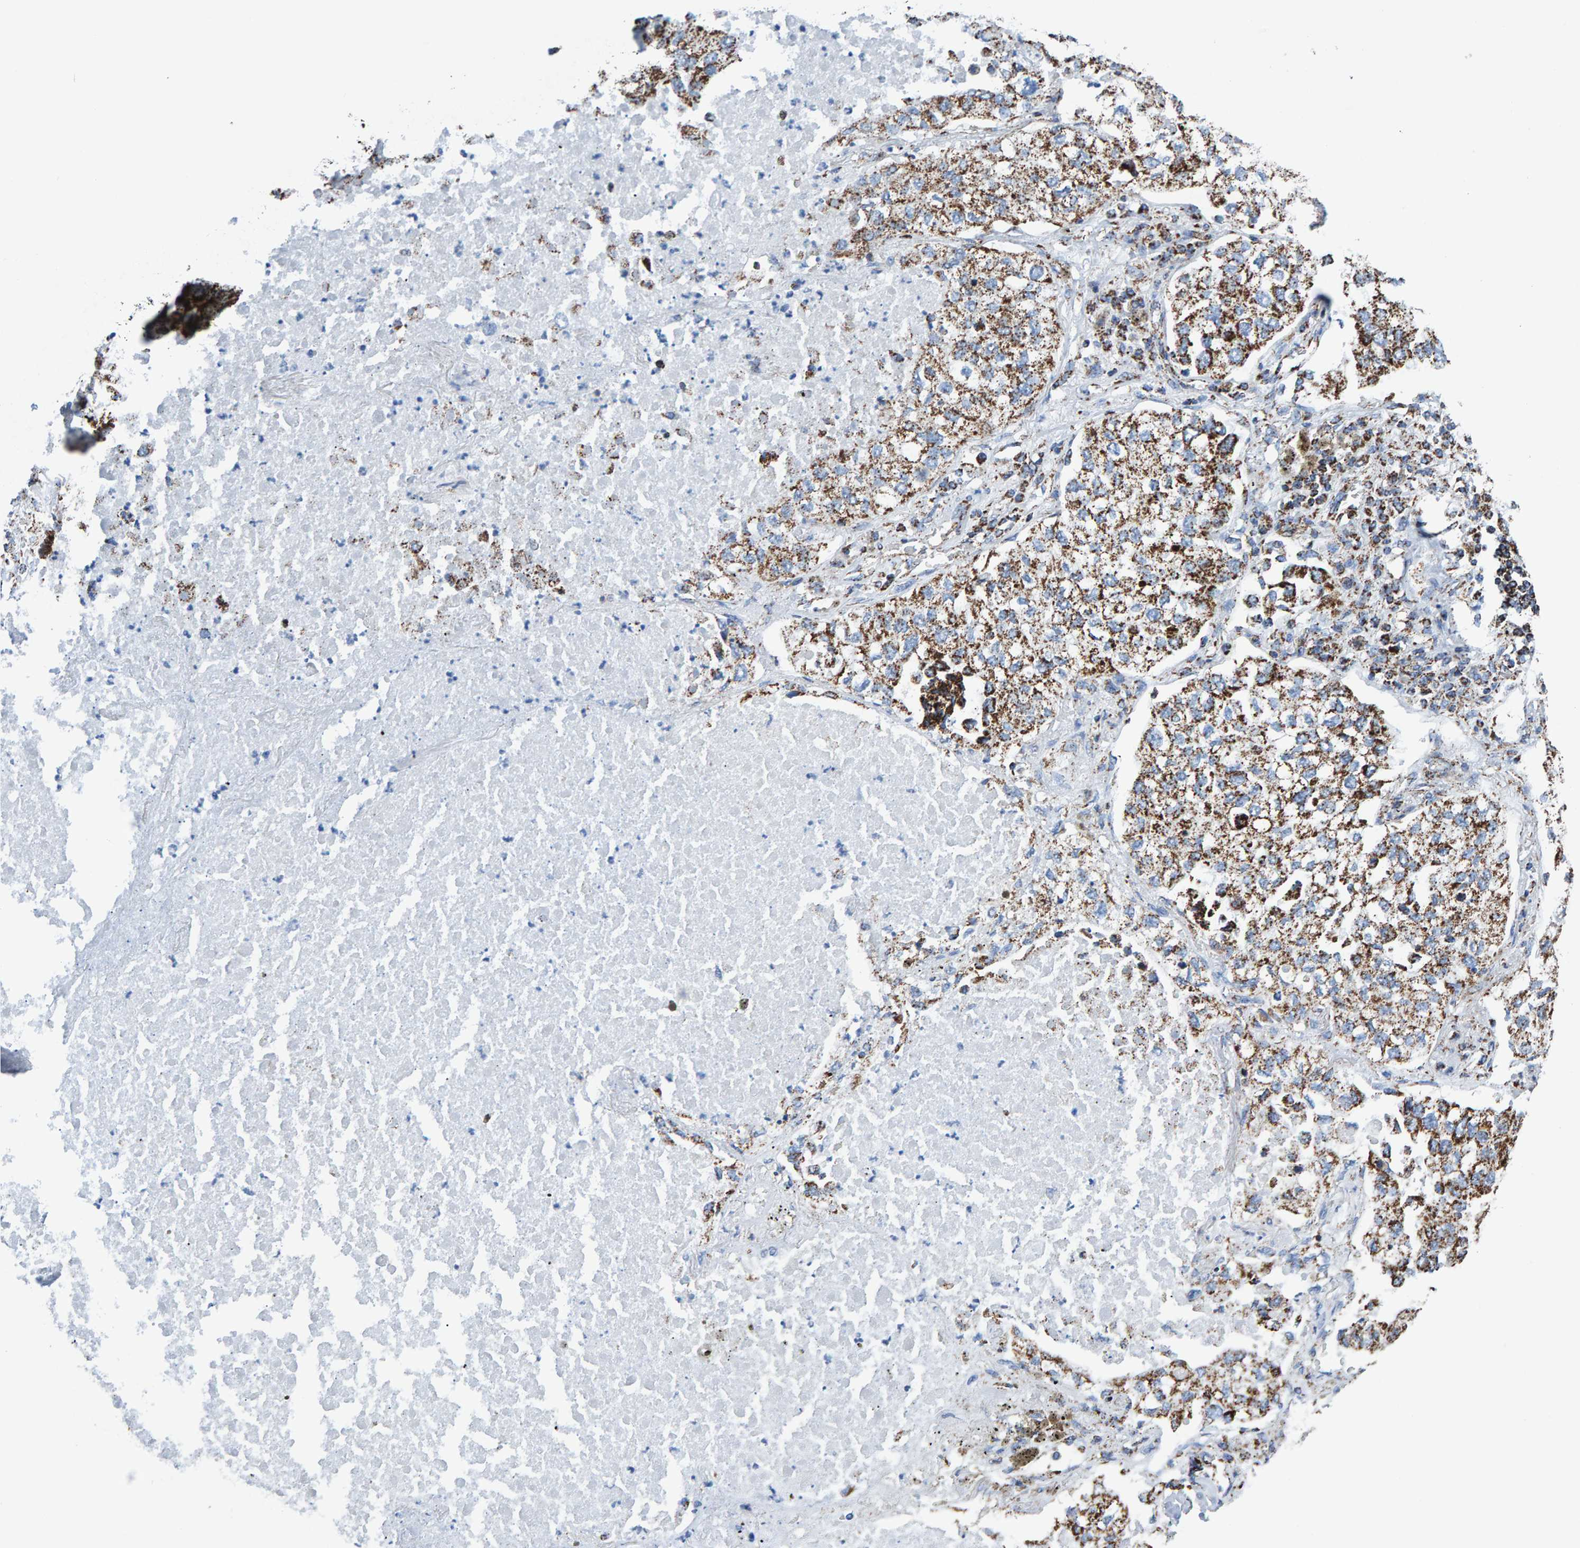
{"staining": {"intensity": "moderate", "quantity": ">75%", "location": "cytoplasmic/membranous"}, "tissue": "lung cancer", "cell_type": "Tumor cells", "image_type": "cancer", "snomed": [{"axis": "morphology", "description": "Inflammation, NOS"}, {"axis": "morphology", "description": "Adenocarcinoma, NOS"}, {"axis": "topography", "description": "Lung"}], "caption": "Lung adenocarcinoma stained for a protein (brown) shows moderate cytoplasmic/membranous positive expression in approximately >75% of tumor cells.", "gene": "ENSG00000262660", "patient": {"sex": "male", "age": 63}}